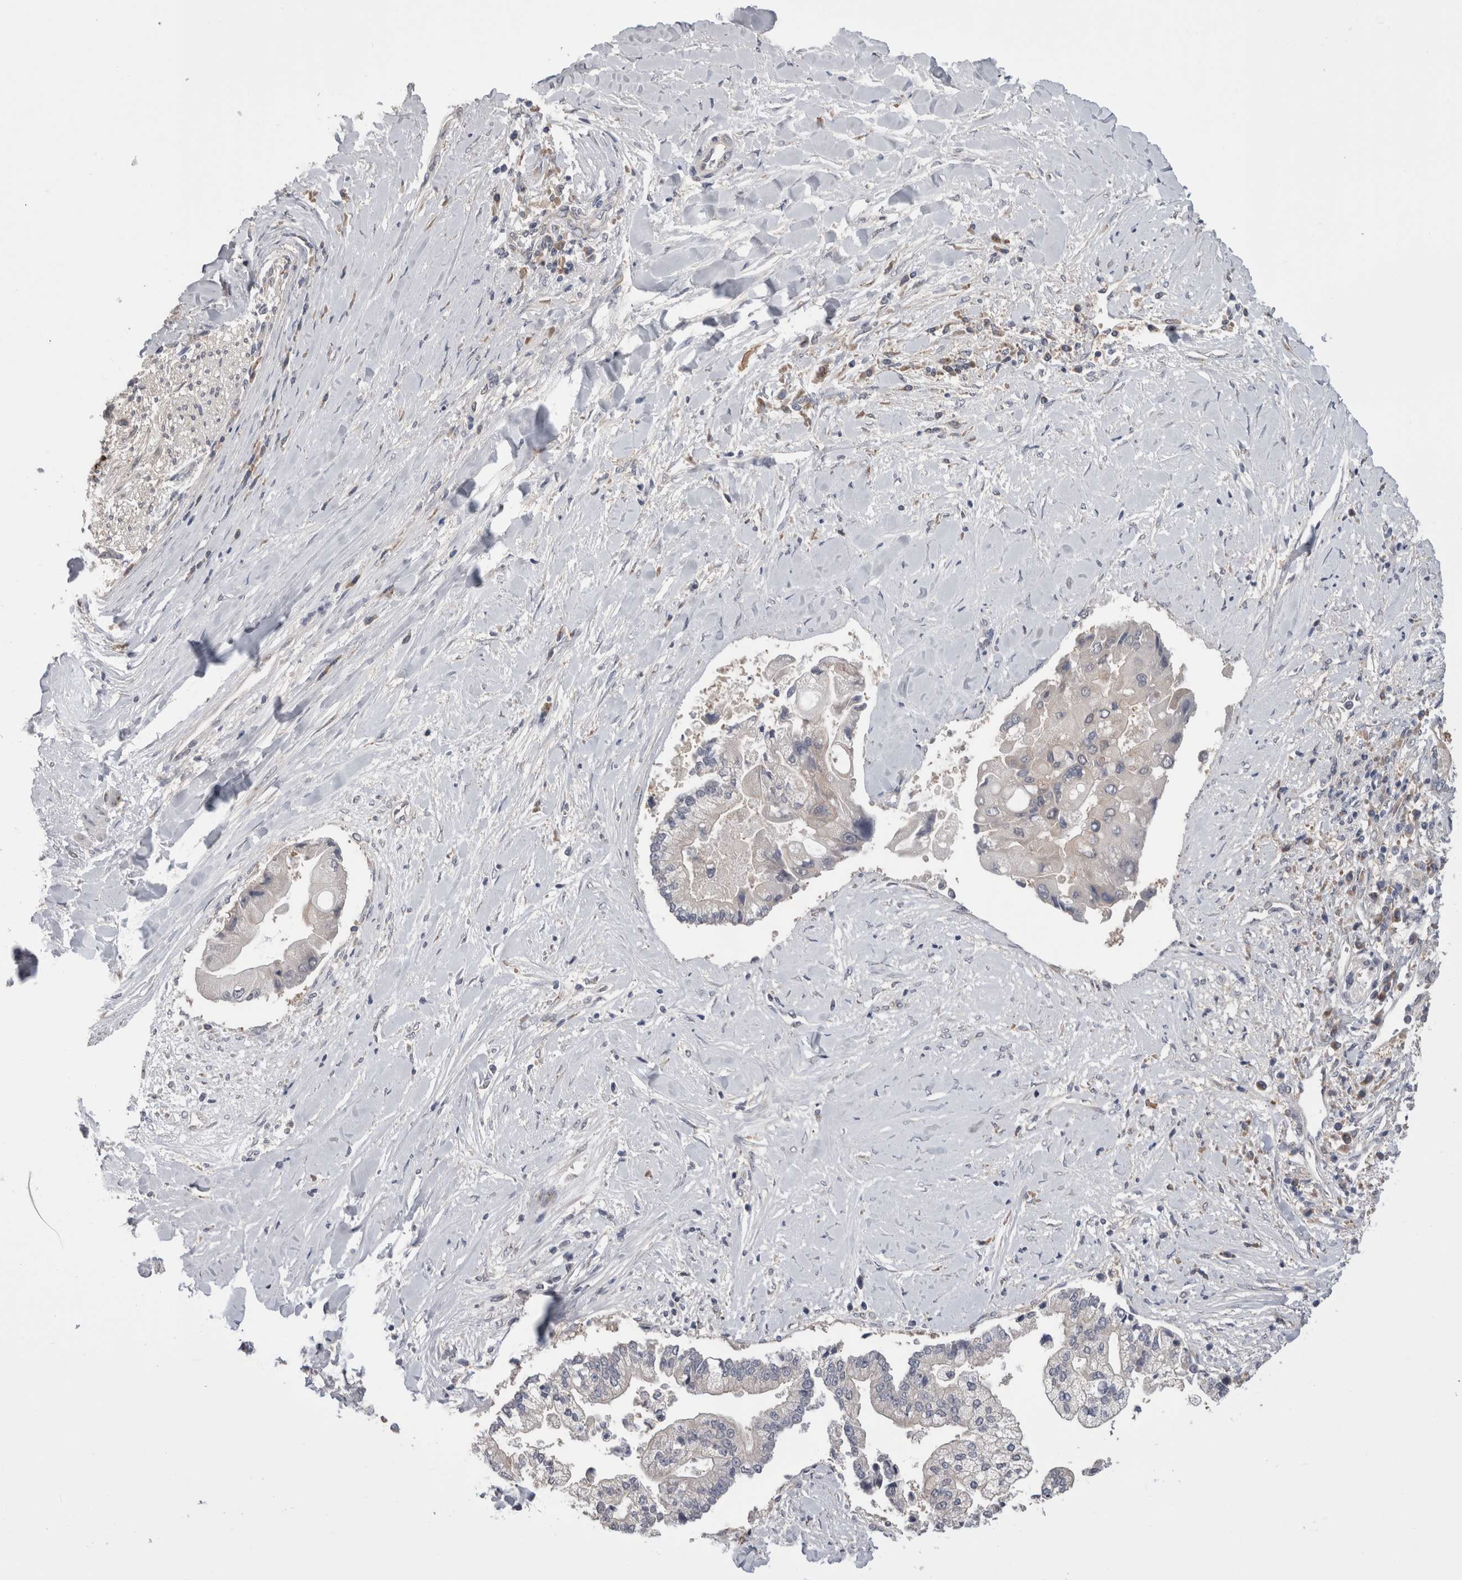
{"staining": {"intensity": "negative", "quantity": "none", "location": "none"}, "tissue": "liver cancer", "cell_type": "Tumor cells", "image_type": "cancer", "snomed": [{"axis": "morphology", "description": "Cholangiocarcinoma"}, {"axis": "topography", "description": "Liver"}], "caption": "This is a micrograph of IHC staining of cholangiocarcinoma (liver), which shows no expression in tumor cells.", "gene": "DCTN6", "patient": {"sex": "male", "age": 50}}